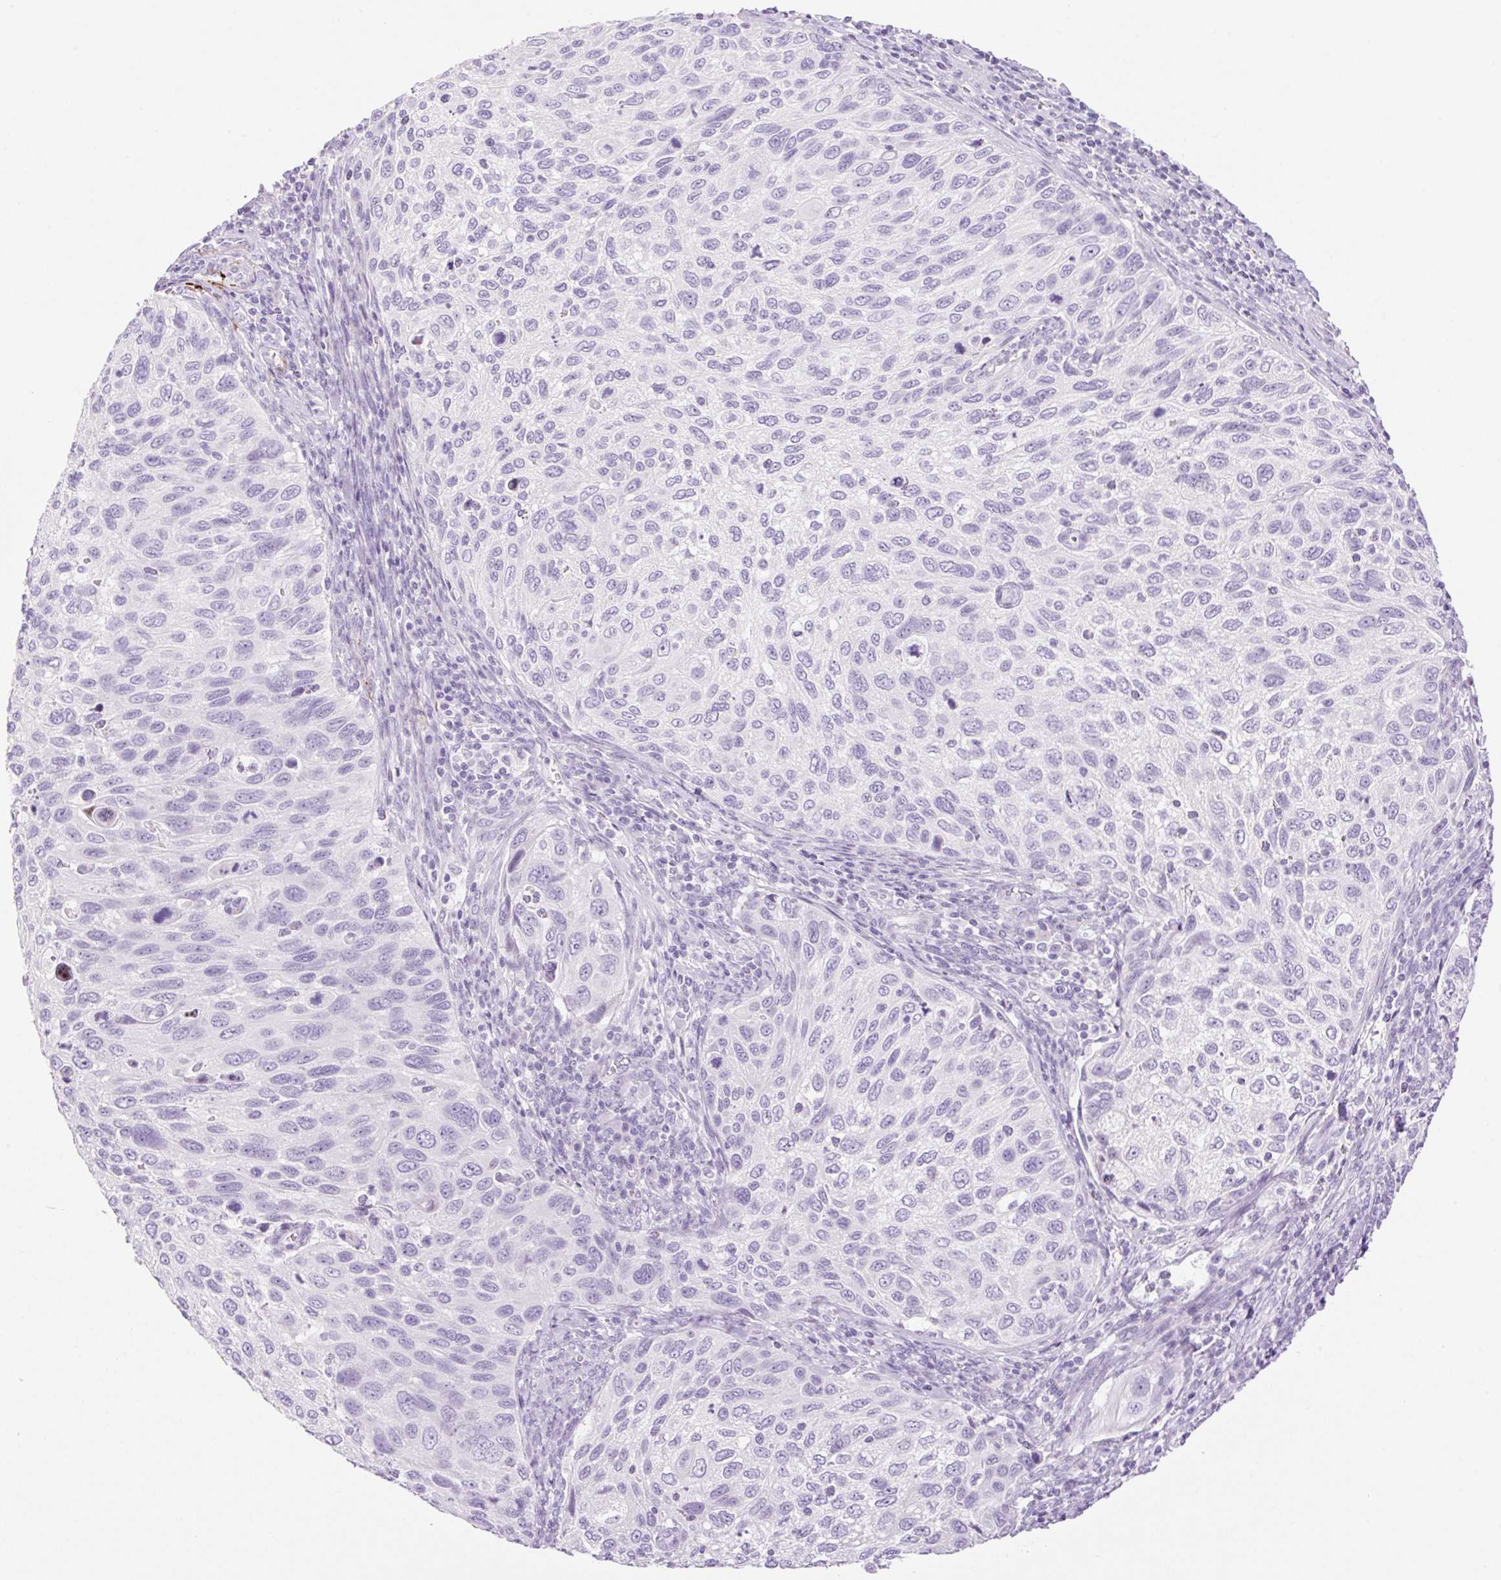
{"staining": {"intensity": "negative", "quantity": "none", "location": "none"}, "tissue": "cervical cancer", "cell_type": "Tumor cells", "image_type": "cancer", "snomed": [{"axis": "morphology", "description": "Squamous cell carcinoma, NOS"}, {"axis": "topography", "description": "Cervix"}], "caption": "IHC micrograph of squamous cell carcinoma (cervical) stained for a protein (brown), which exhibits no positivity in tumor cells.", "gene": "SP140L", "patient": {"sex": "female", "age": 70}}